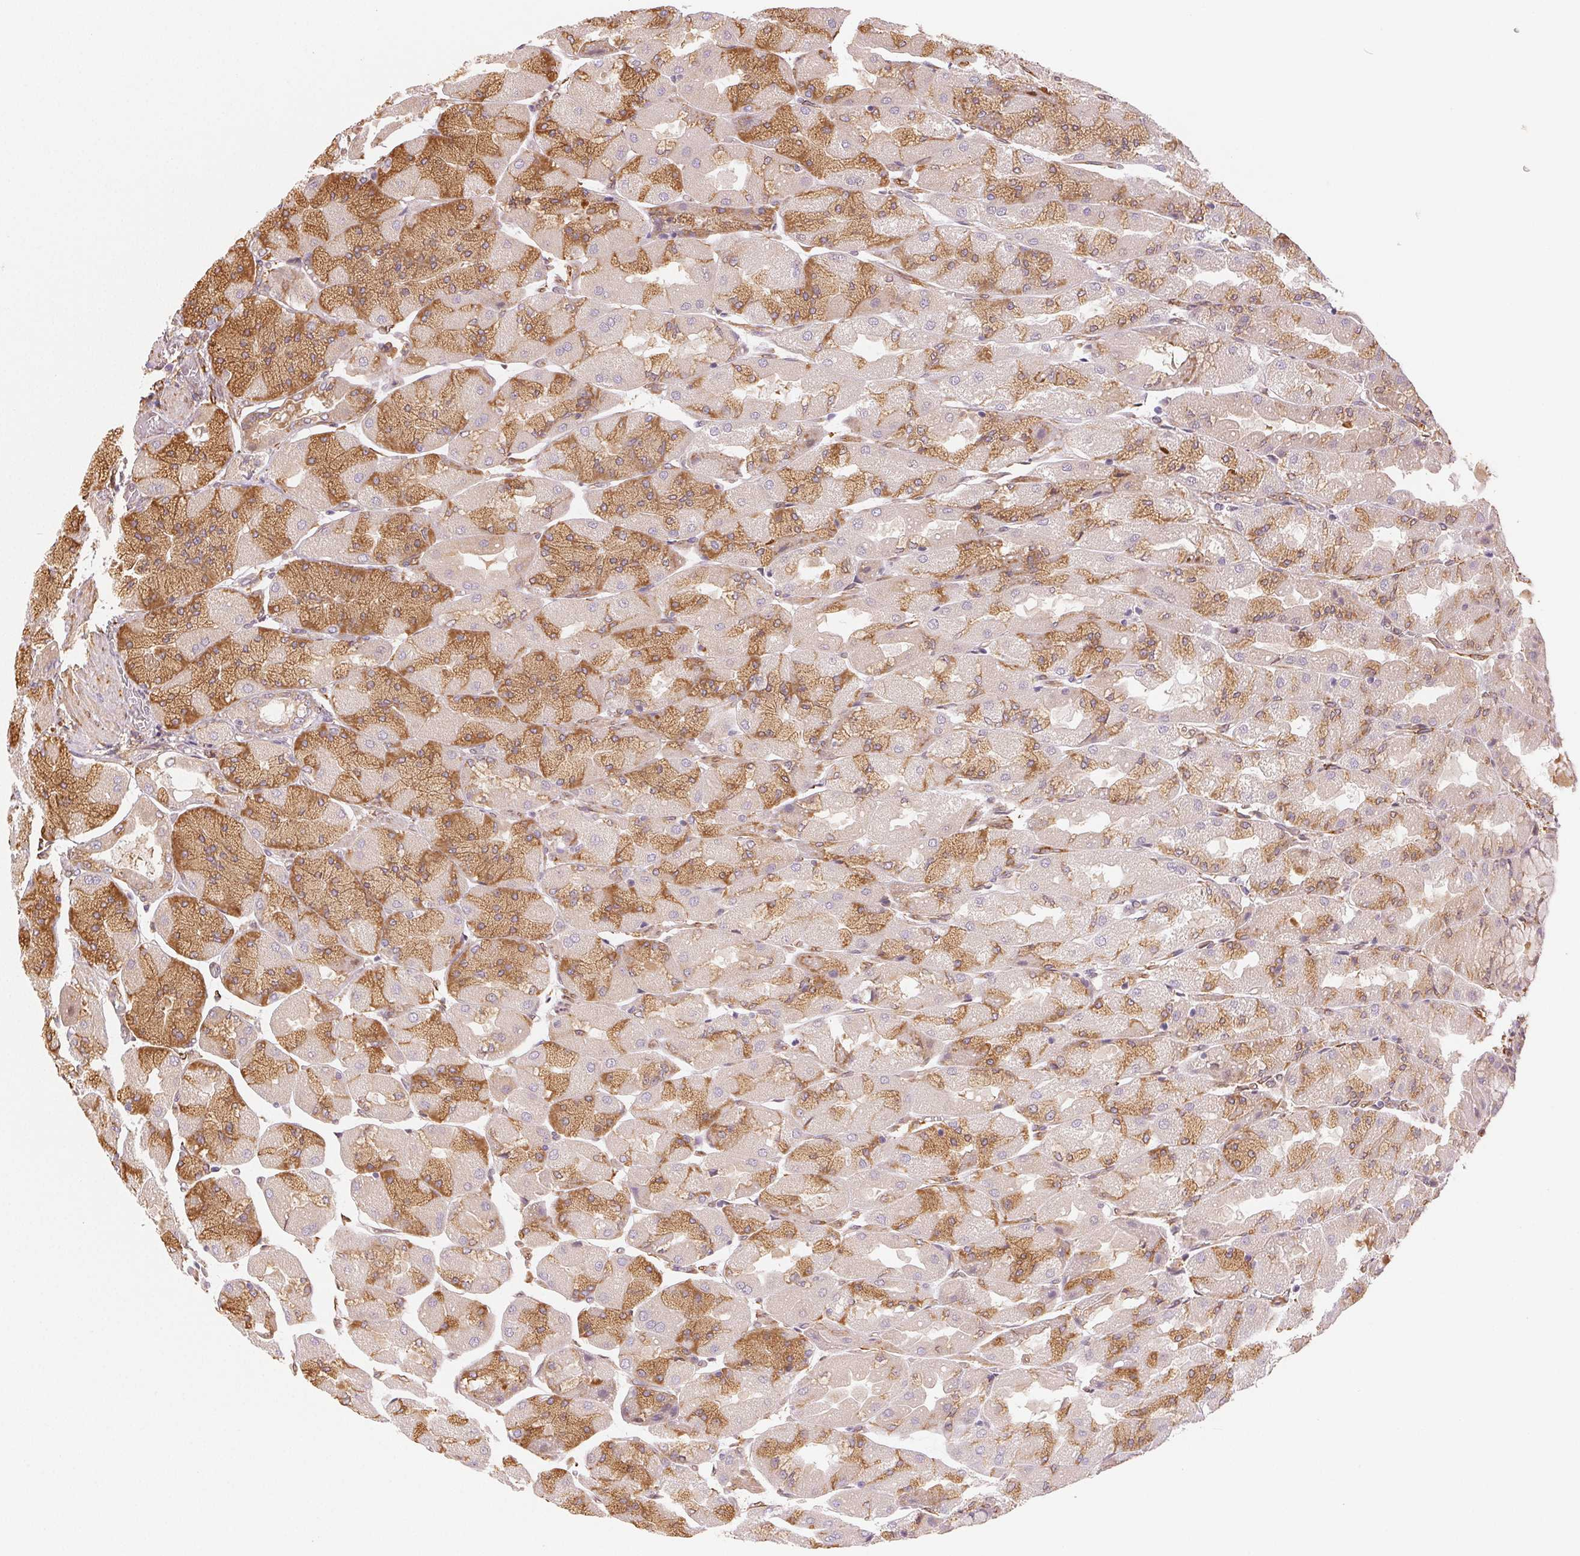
{"staining": {"intensity": "moderate", "quantity": "25%-75%", "location": "cytoplasmic/membranous"}, "tissue": "stomach", "cell_type": "Glandular cells", "image_type": "normal", "snomed": [{"axis": "morphology", "description": "Normal tissue, NOS"}, {"axis": "topography", "description": "Stomach"}], "caption": "Immunohistochemistry histopathology image of unremarkable stomach: human stomach stained using IHC exhibits medium levels of moderate protein expression localized specifically in the cytoplasmic/membranous of glandular cells, appearing as a cytoplasmic/membranous brown color.", "gene": "RCN3", "patient": {"sex": "female", "age": 61}}